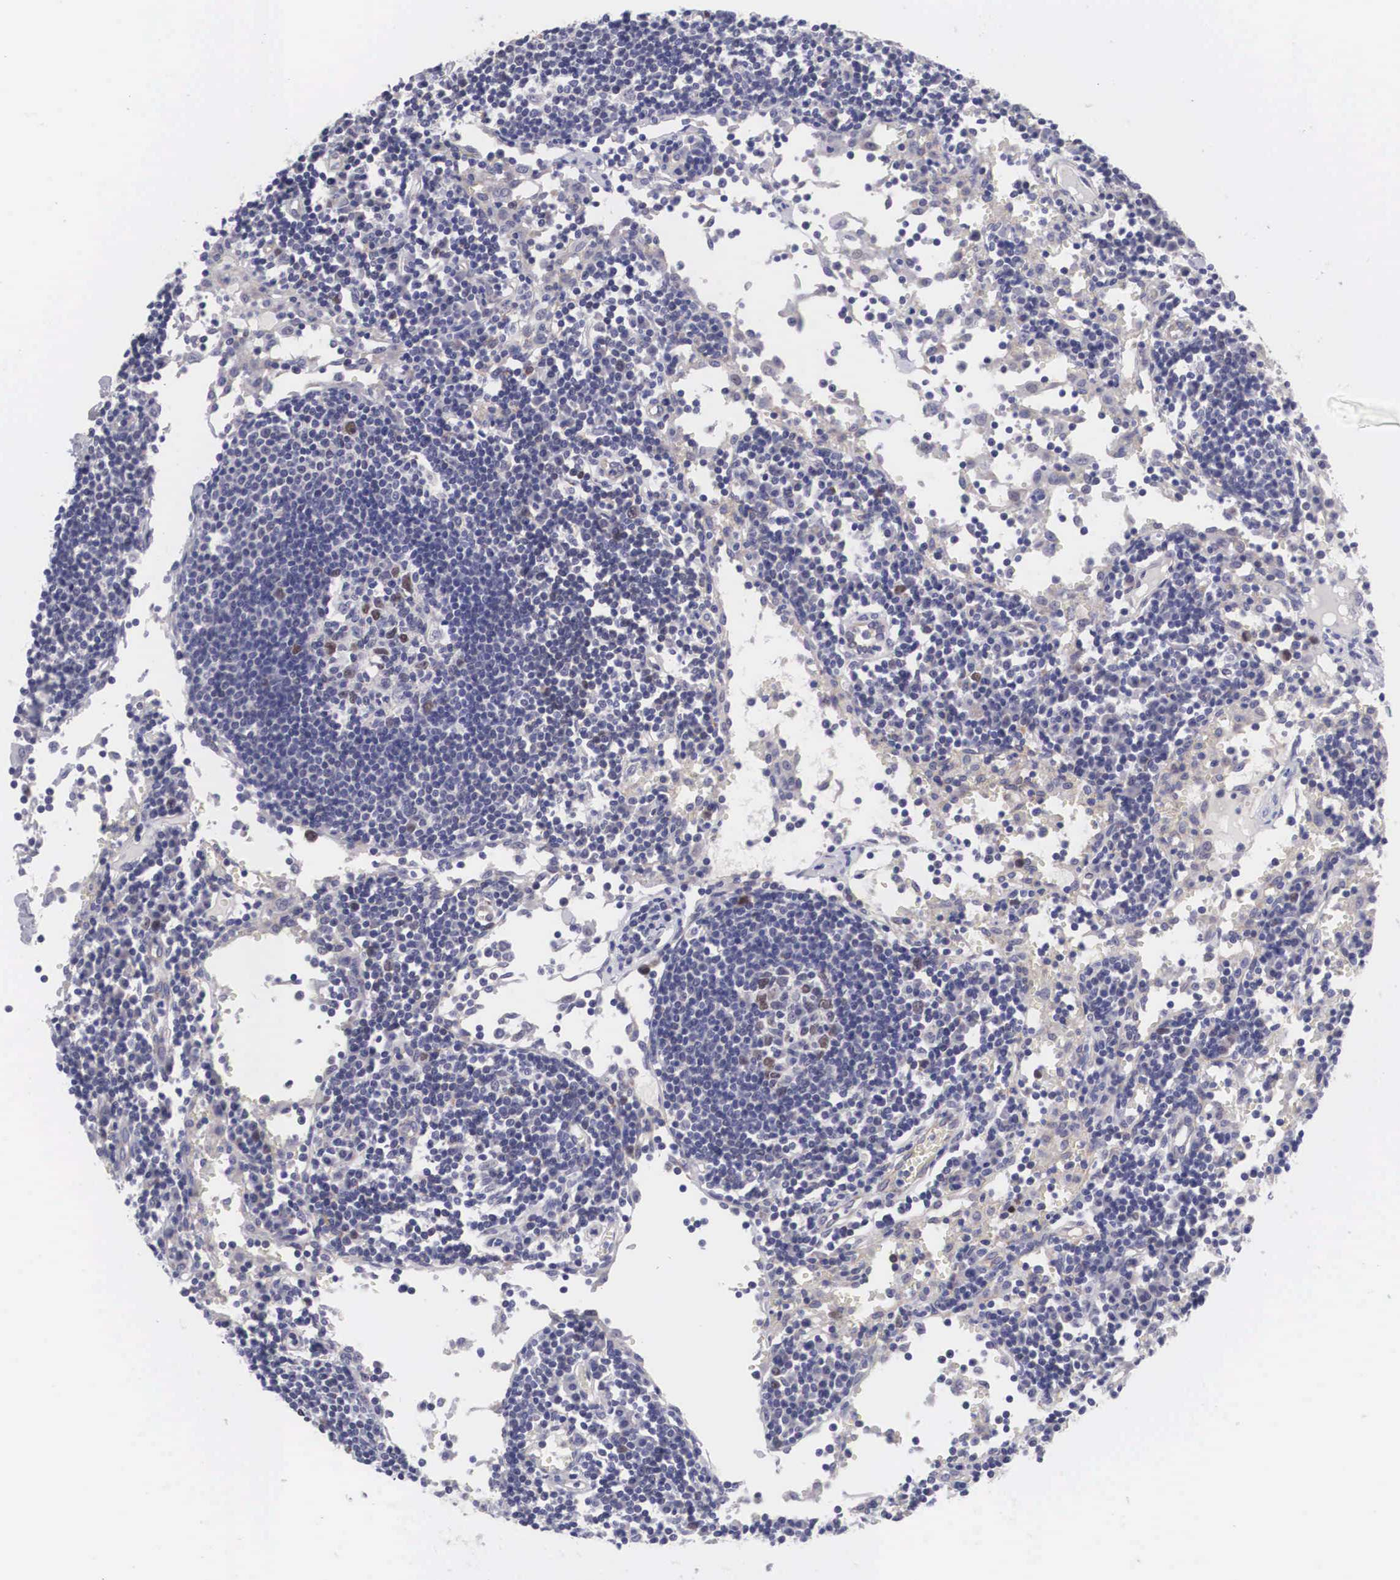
{"staining": {"intensity": "negative", "quantity": "none", "location": "none"}, "tissue": "lymph node", "cell_type": "Germinal center cells", "image_type": "normal", "snomed": [{"axis": "morphology", "description": "Normal tissue, NOS"}, {"axis": "topography", "description": "Lymph node"}], "caption": "Micrograph shows no protein expression in germinal center cells of benign lymph node.", "gene": "MAST4", "patient": {"sex": "female", "age": 55}}